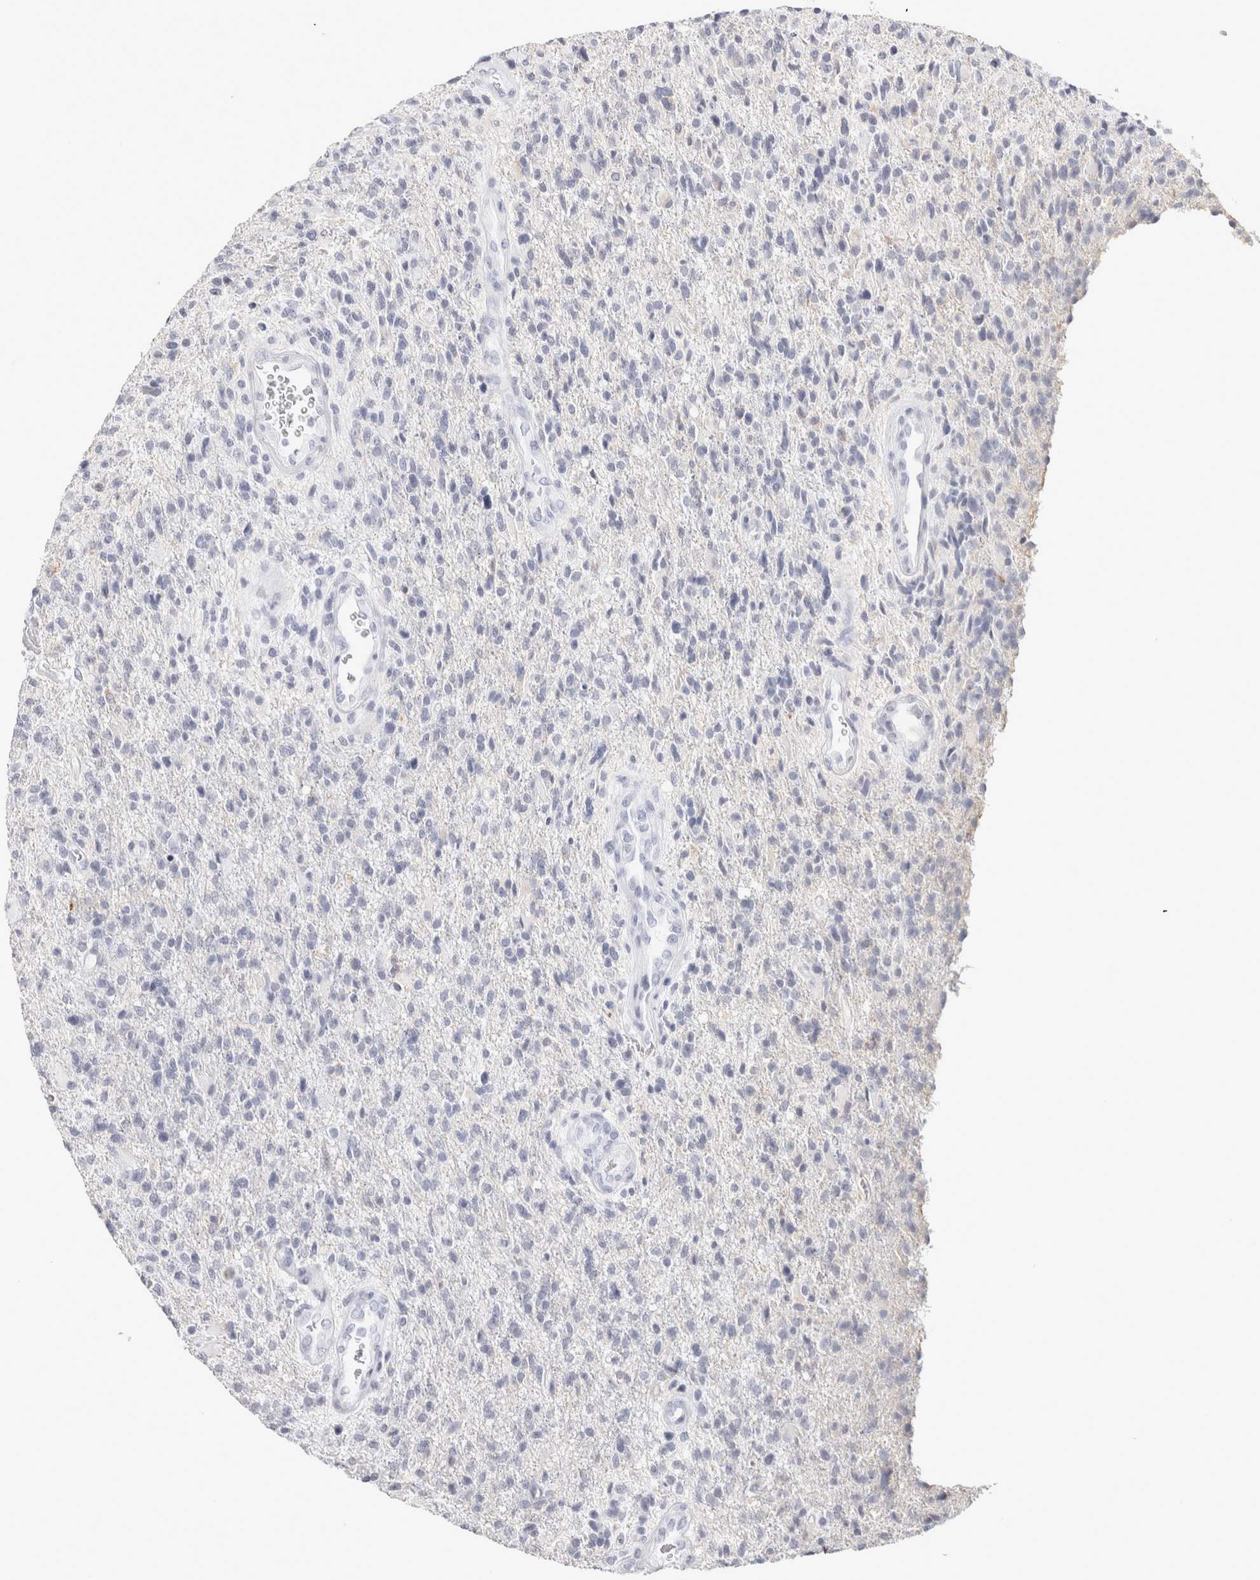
{"staining": {"intensity": "negative", "quantity": "none", "location": "none"}, "tissue": "glioma", "cell_type": "Tumor cells", "image_type": "cancer", "snomed": [{"axis": "morphology", "description": "Glioma, malignant, High grade"}, {"axis": "topography", "description": "Brain"}], "caption": "Tumor cells show no significant protein staining in glioma. (Stains: DAB IHC with hematoxylin counter stain, Microscopy: brightfield microscopy at high magnification).", "gene": "GARIN1A", "patient": {"sex": "male", "age": 72}}